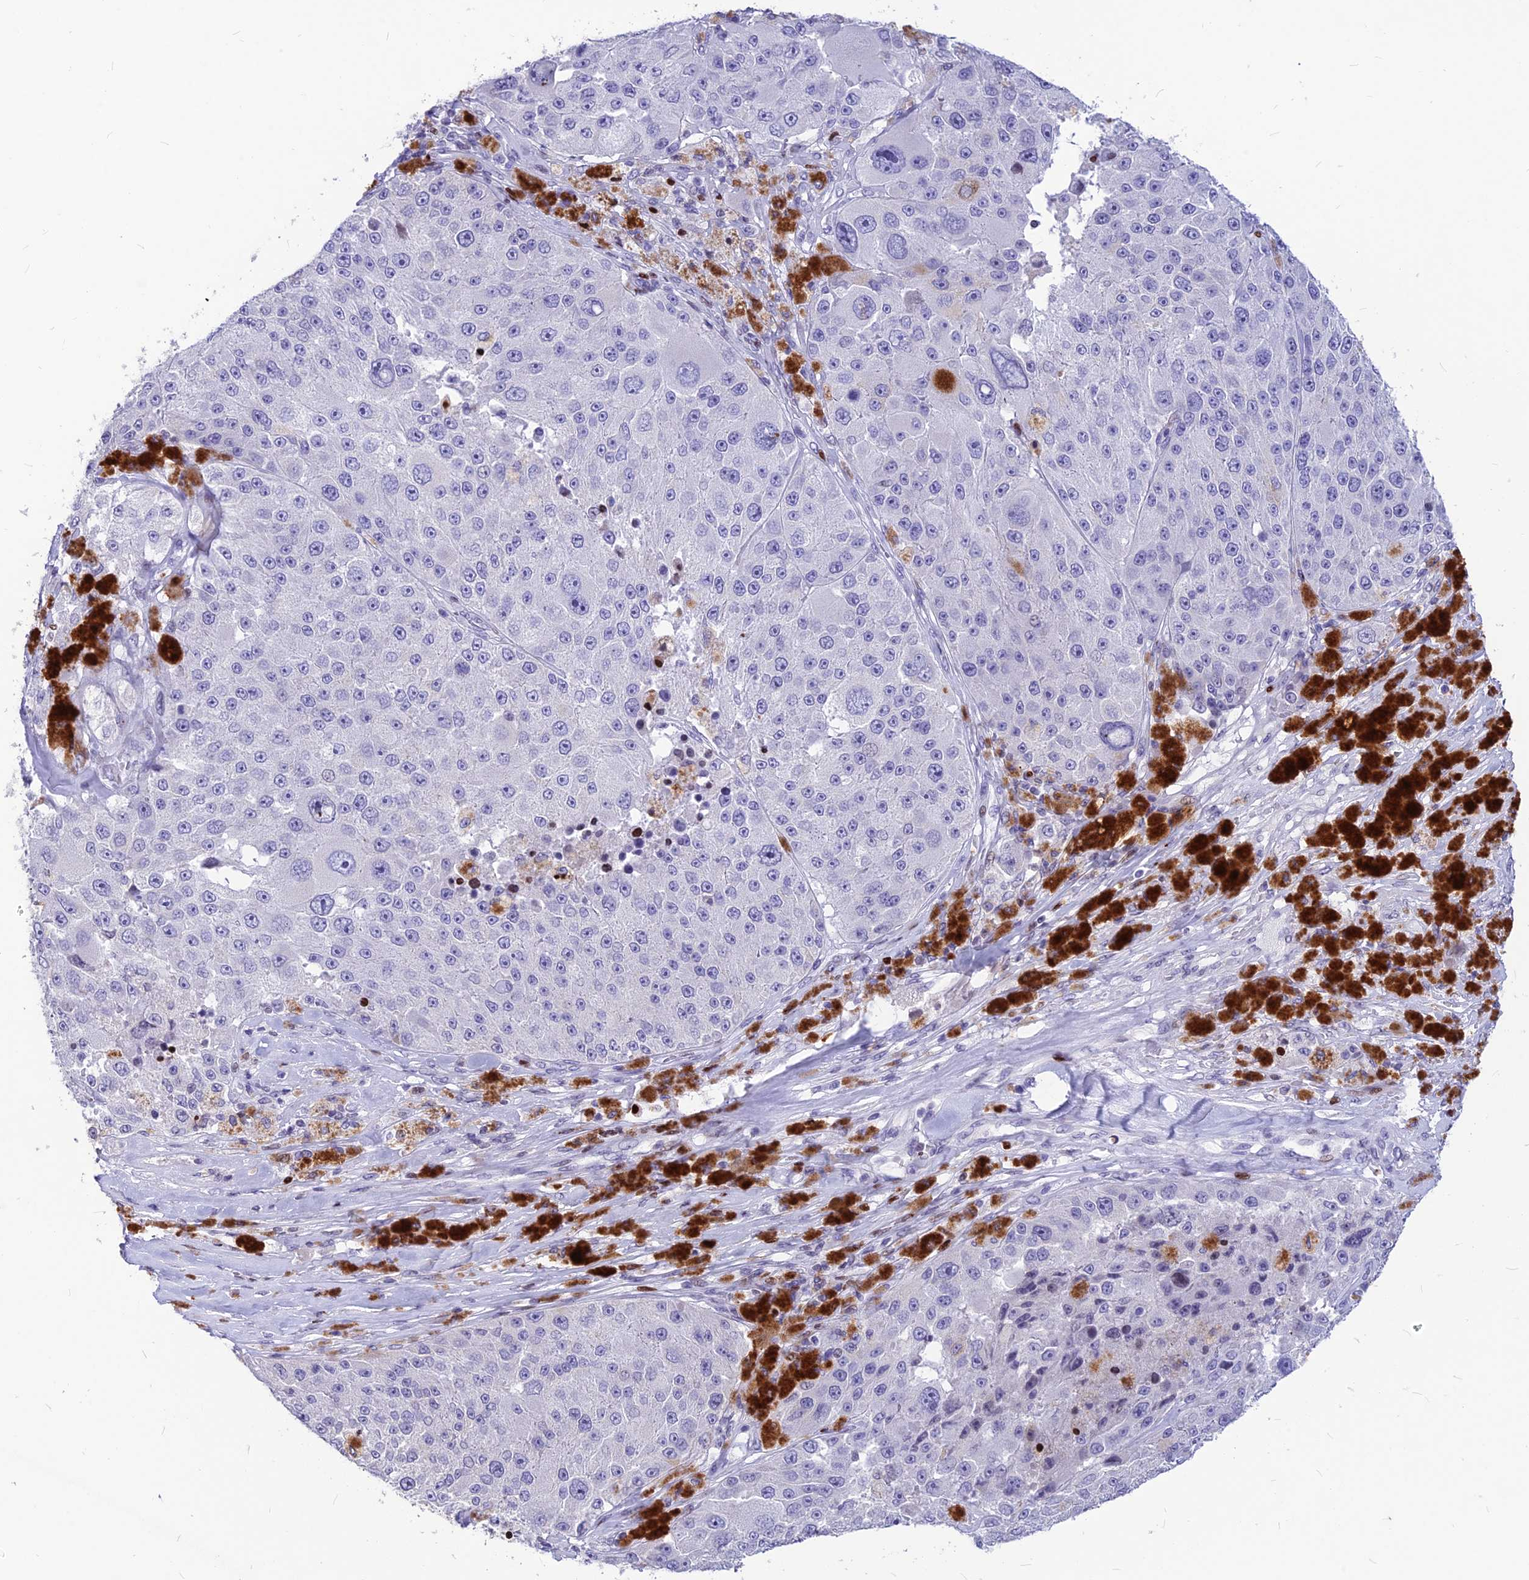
{"staining": {"intensity": "negative", "quantity": "none", "location": "none"}, "tissue": "melanoma", "cell_type": "Tumor cells", "image_type": "cancer", "snomed": [{"axis": "morphology", "description": "Malignant melanoma, Metastatic site"}, {"axis": "topography", "description": "Lymph node"}], "caption": "There is no significant positivity in tumor cells of malignant melanoma (metastatic site). The staining is performed using DAB brown chromogen with nuclei counter-stained in using hematoxylin.", "gene": "PRPS1", "patient": {"sex": "male", "age": 62}}